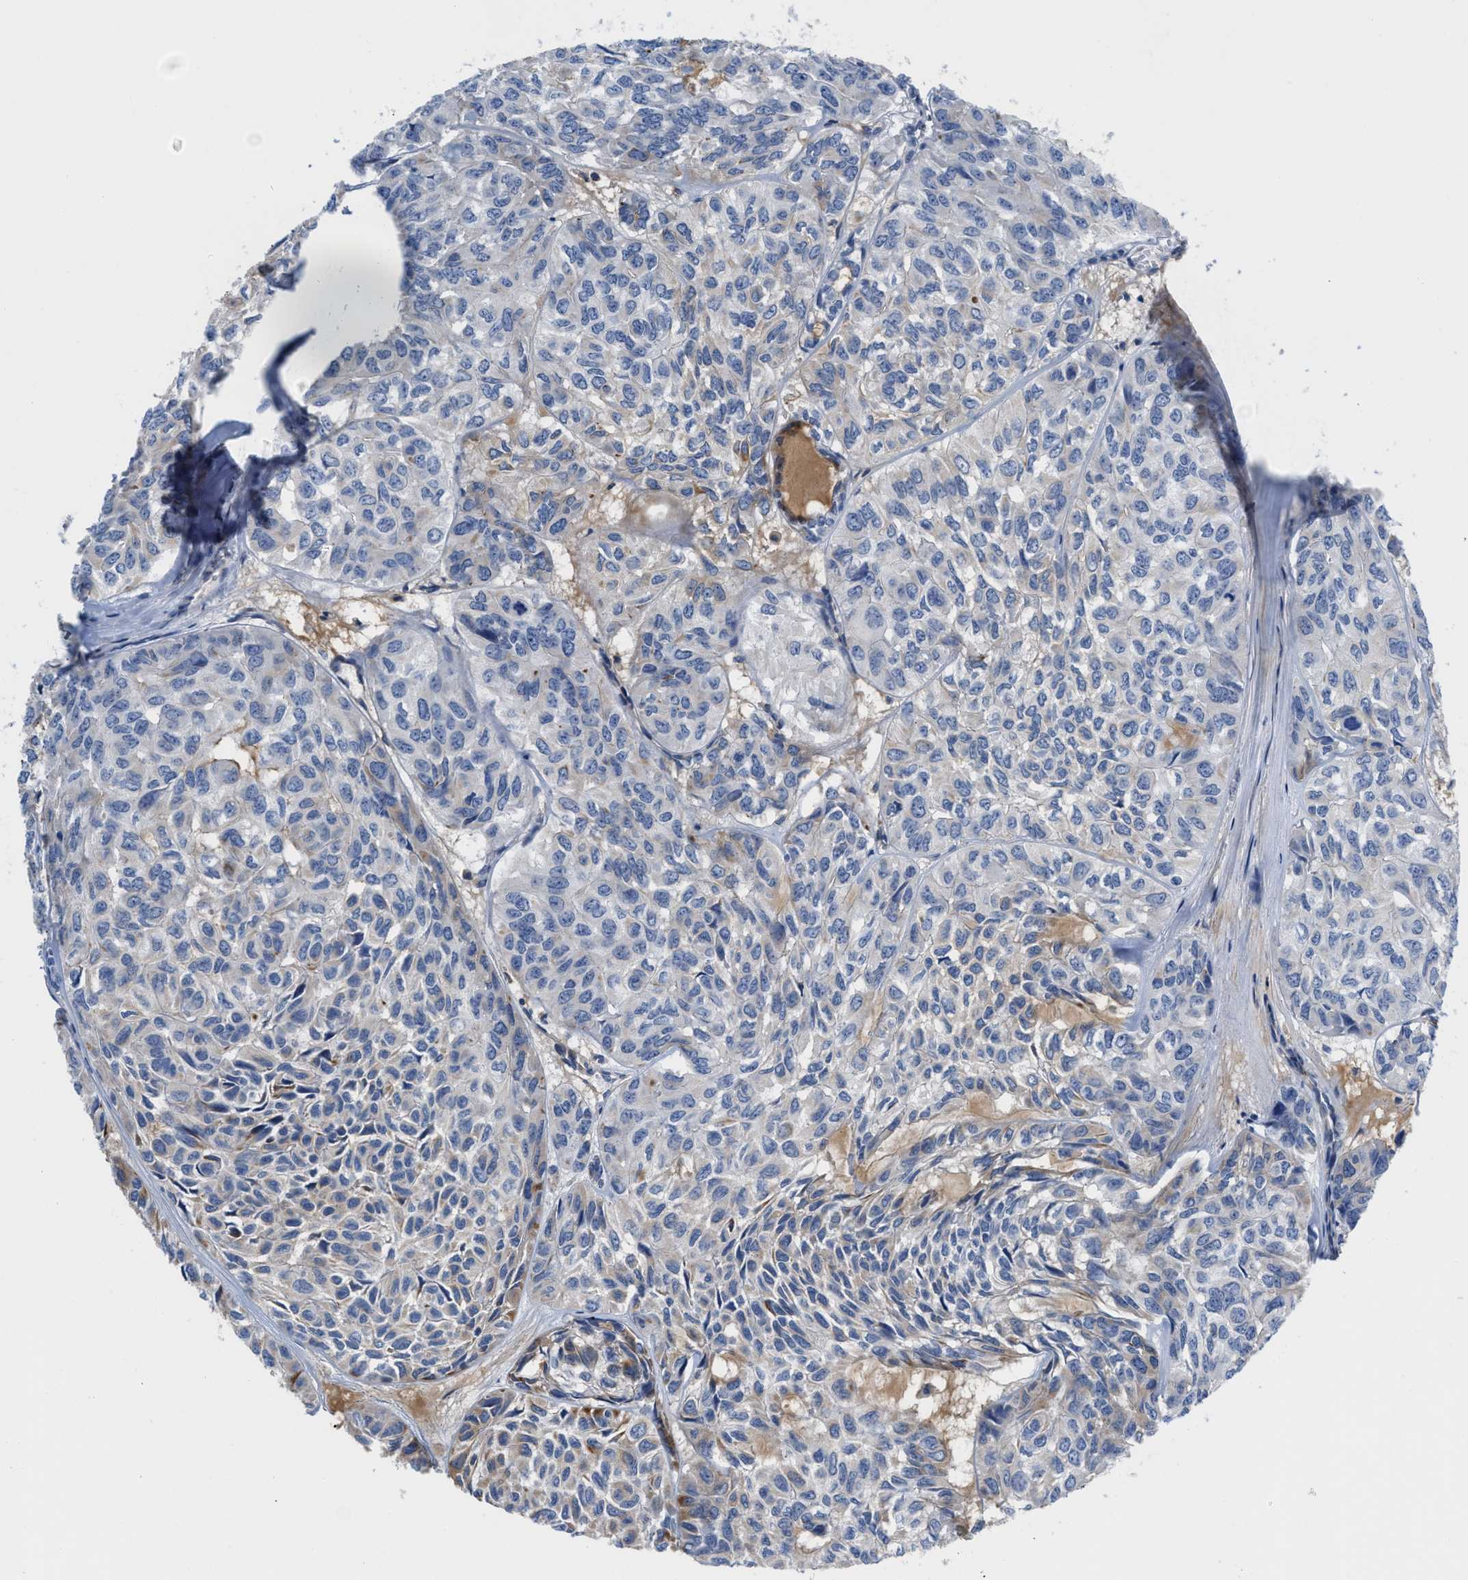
{"staining": {"intensity": "negative", "quantity": "none", "location": "none"}, "tissue": "head and neck cancer", "cell_type": "Tumor cells", "image_type": "cancer", "snomed": [{"axis": "morphology", "description": "Adenocarcinoma, NOS"}, {"axis": "topography", "description": "Salivary gland, NOS"}, {"axis": "topography", "description": "Head-Neck"}], "caption": "DAB (3,3'-diaminobenzidine) immunohistochemical staining of head and neck cancer (adenocarcinoma) displays no significant staining in tumor cells.", "gene": "HSPG2", "patient": {"sex": "female", "age": 76}}